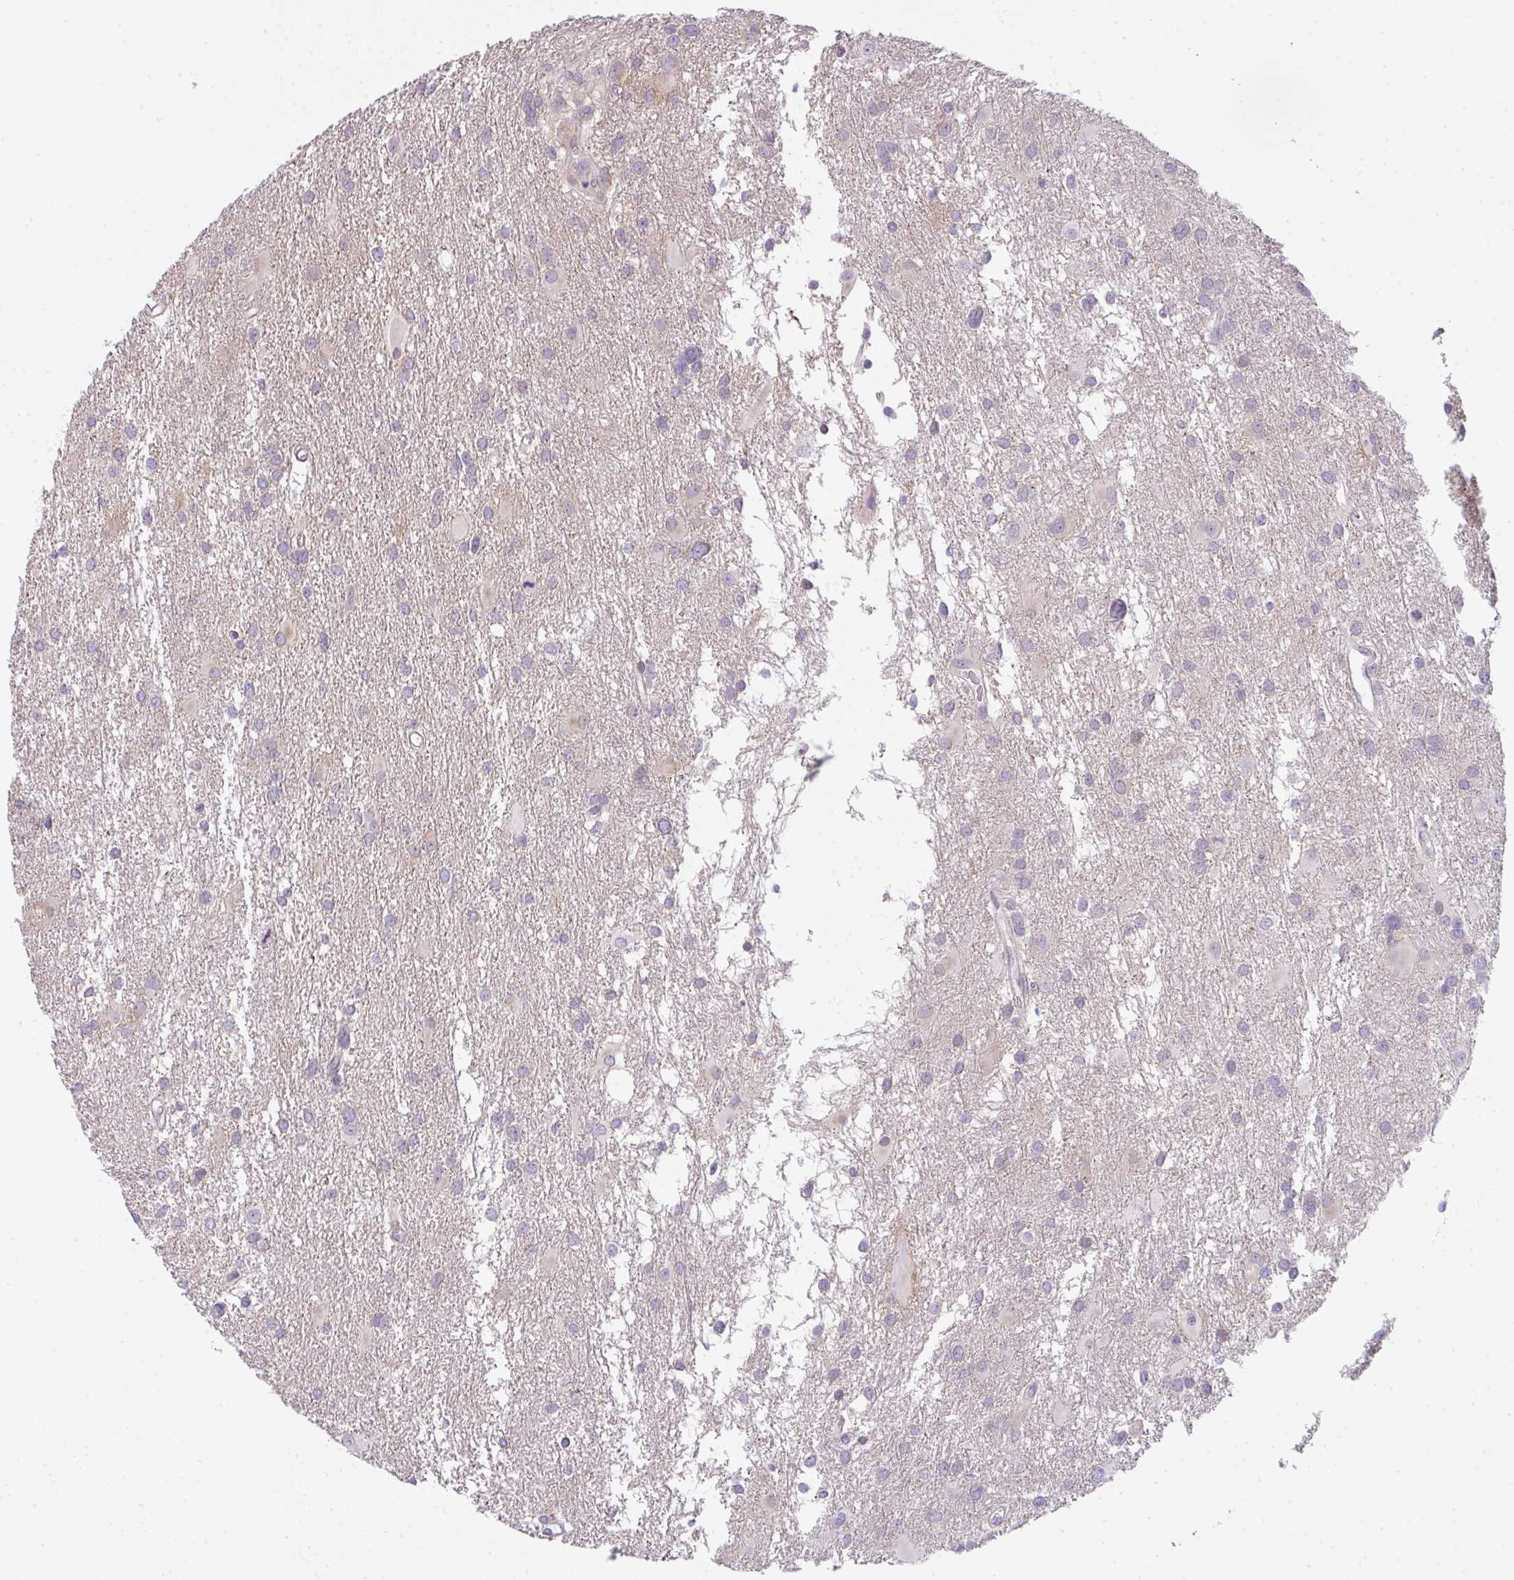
{"staining": {"intensity": "negative", "quantity": "none", "location": "none"}, "tissue": "glioma", "cell_type": "Tumor cells", "image_type": "cancer", "snomed": [{"axis": "morphology", "description": "Glioma, malignant, High grade"}, {"axis": "topography", "description": "Brain"}], "caption": "This is a micrograph of immunohistochemistry staining of glioma, which shows no positivity in tumor cells. The staining is performed using DAB (3,3'-diaminobenzidine) brown chromogen with nuclei counter-stained in using hematoxylin.", "gene": "TMEM237", "patient": {"sex": "male", "age": 53}}